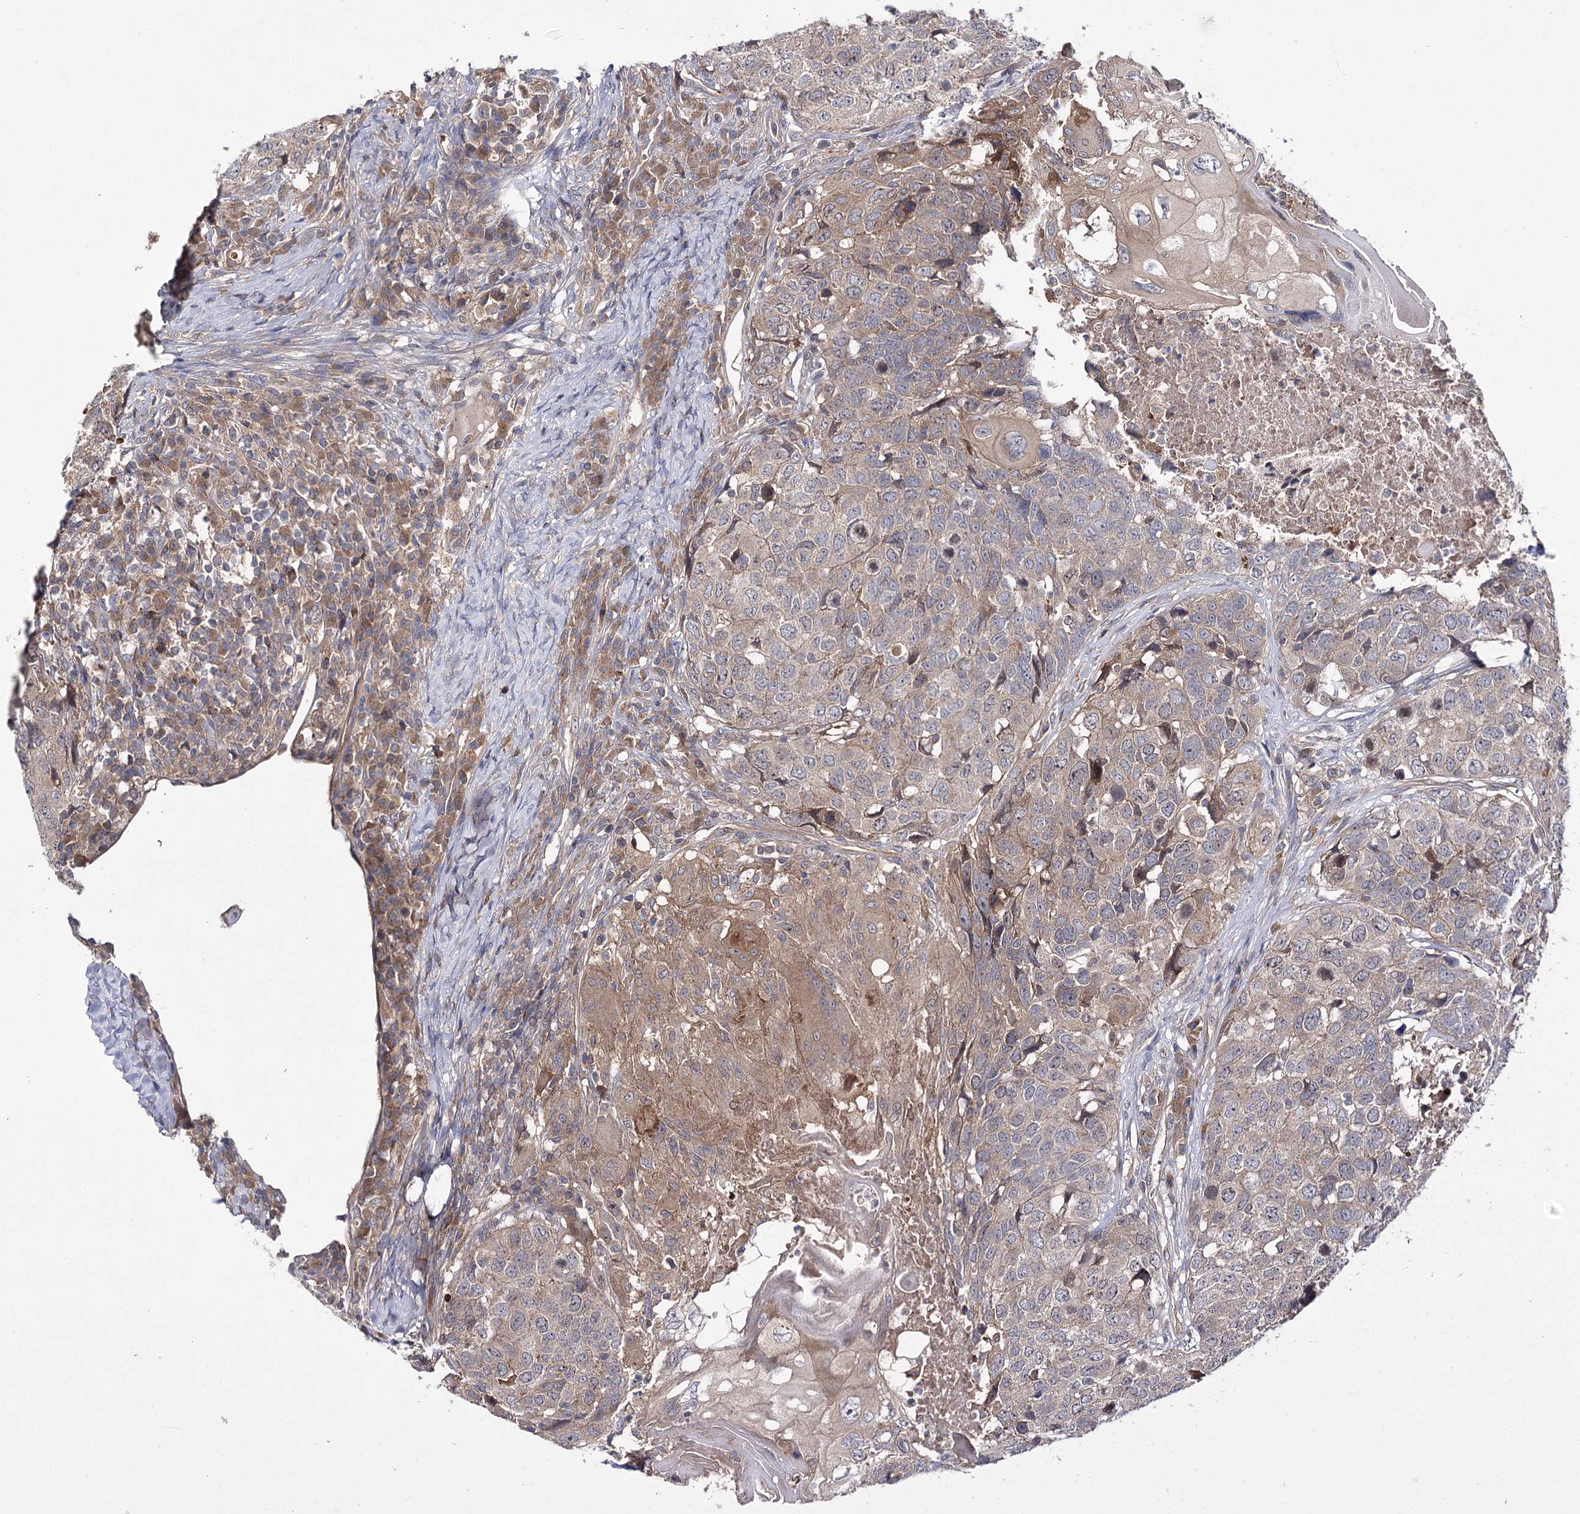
{"staining": {"intensity": "moderate", "quantity": "<25%", "location": "cytoplasmic/membranous"}, "tissue": "head and neck cancer", "cell_type": "Tumor cells", "image_type": "cancer", "snomed": [{"axis": "morphology", "description": "Squamous cell carcinoma, NOS"}, {"axis": "topography", "description": "Head-Neck"}], "caption": "Approximately <25% of tumor cells in head and neck cancer (squamous cell carcinoma) demonstrate moderate cytoplasmic/membranous protein expression as visualized by brown immunohistochemical staining.", "gene": "BCR", "patient": {"sex": "male", "age": 66}}